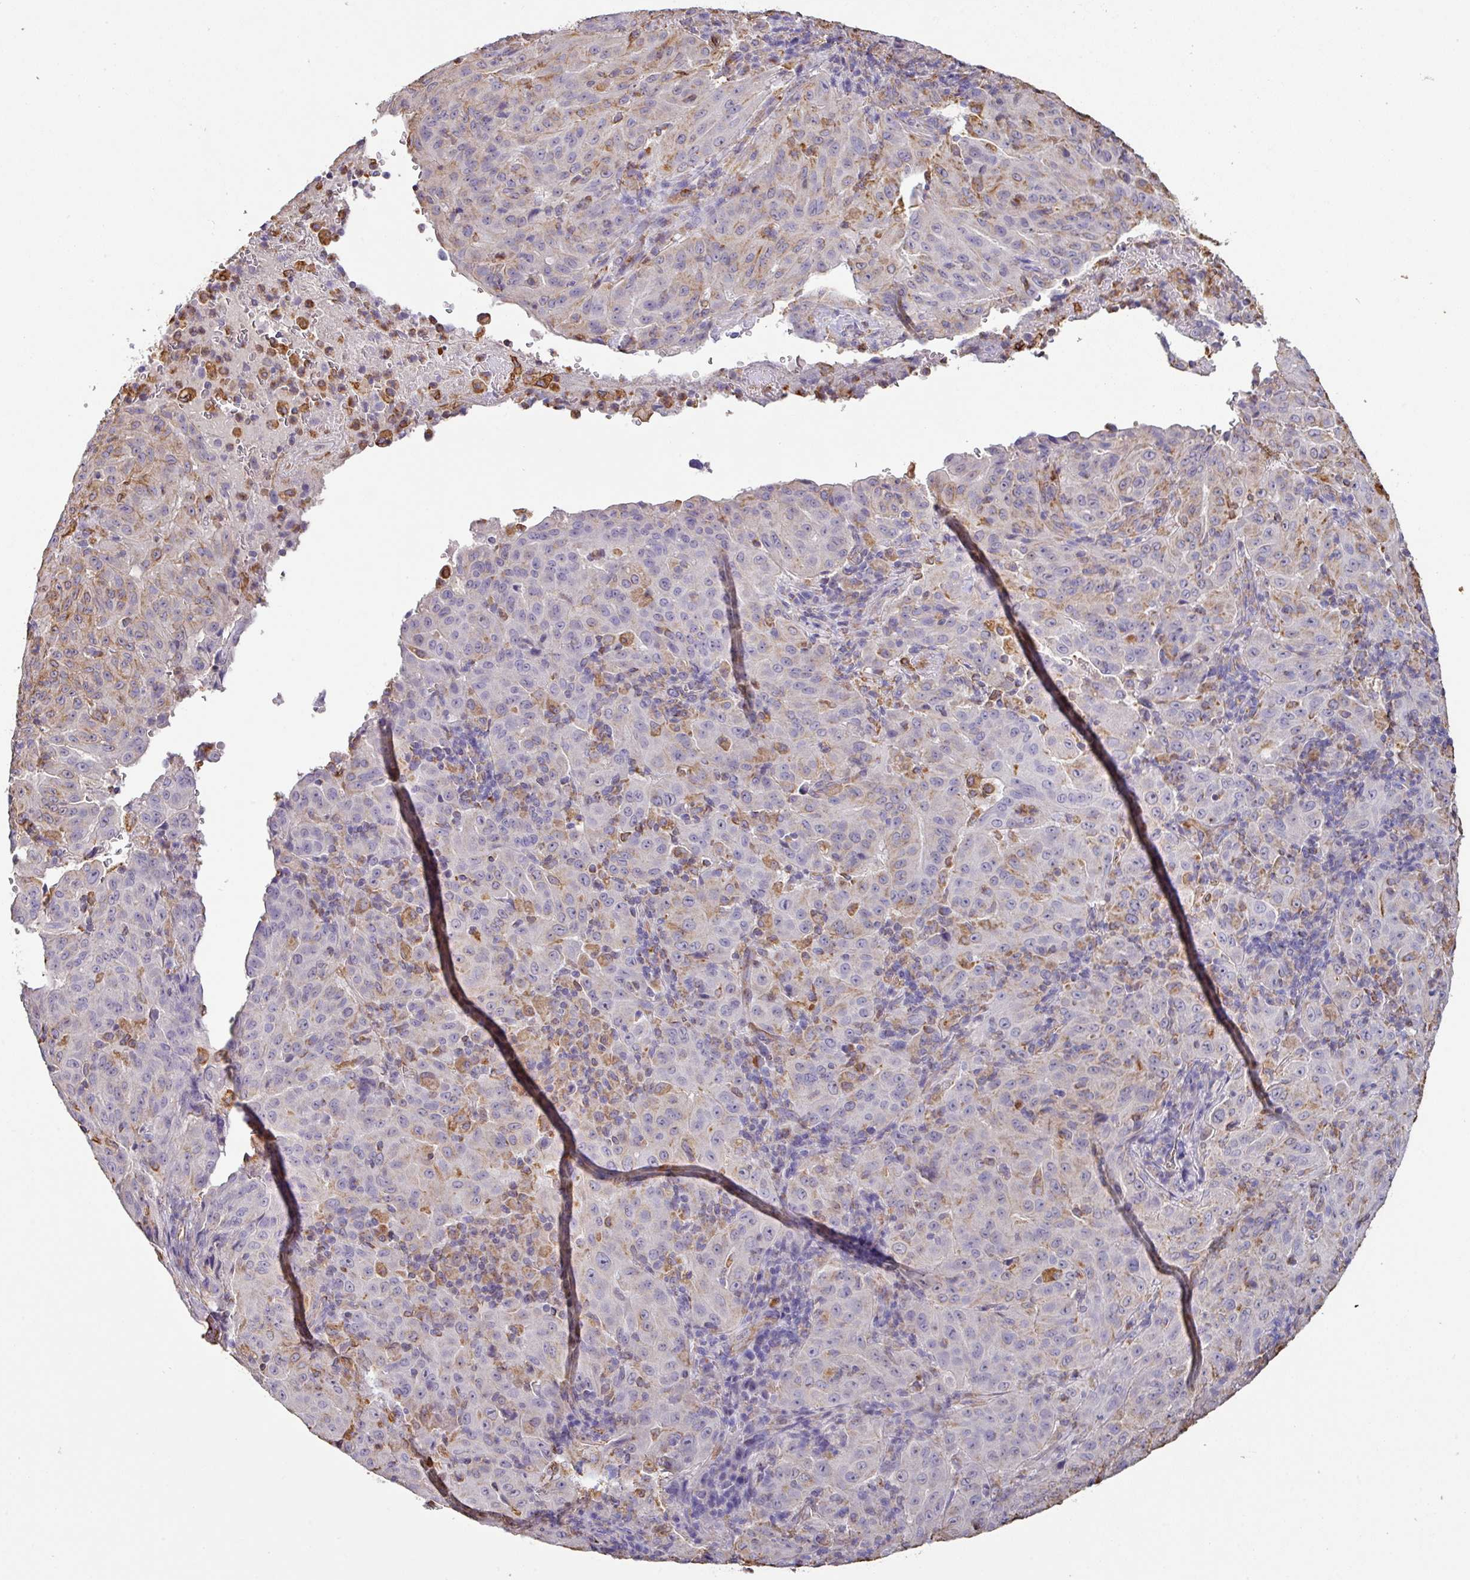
{"staining": {"intensity": "negative", "quantity": "none", "location": "none"}, "tissue": "pancreatic cancer", "cell_type": "Tumor cells", "image_type": "cancer", "snomed": [{"axis": "morphology", "description": "Adenocarcinoma, NOS"}, {"axis": "topography", "description": "Pancreas"}], "caption": "Image shows no significant protein positivity in tumor cells of adenocarcinoma (pancreatic).", "gene": "ZNF280C", "patient": {"sex": "male", "age": 63}}